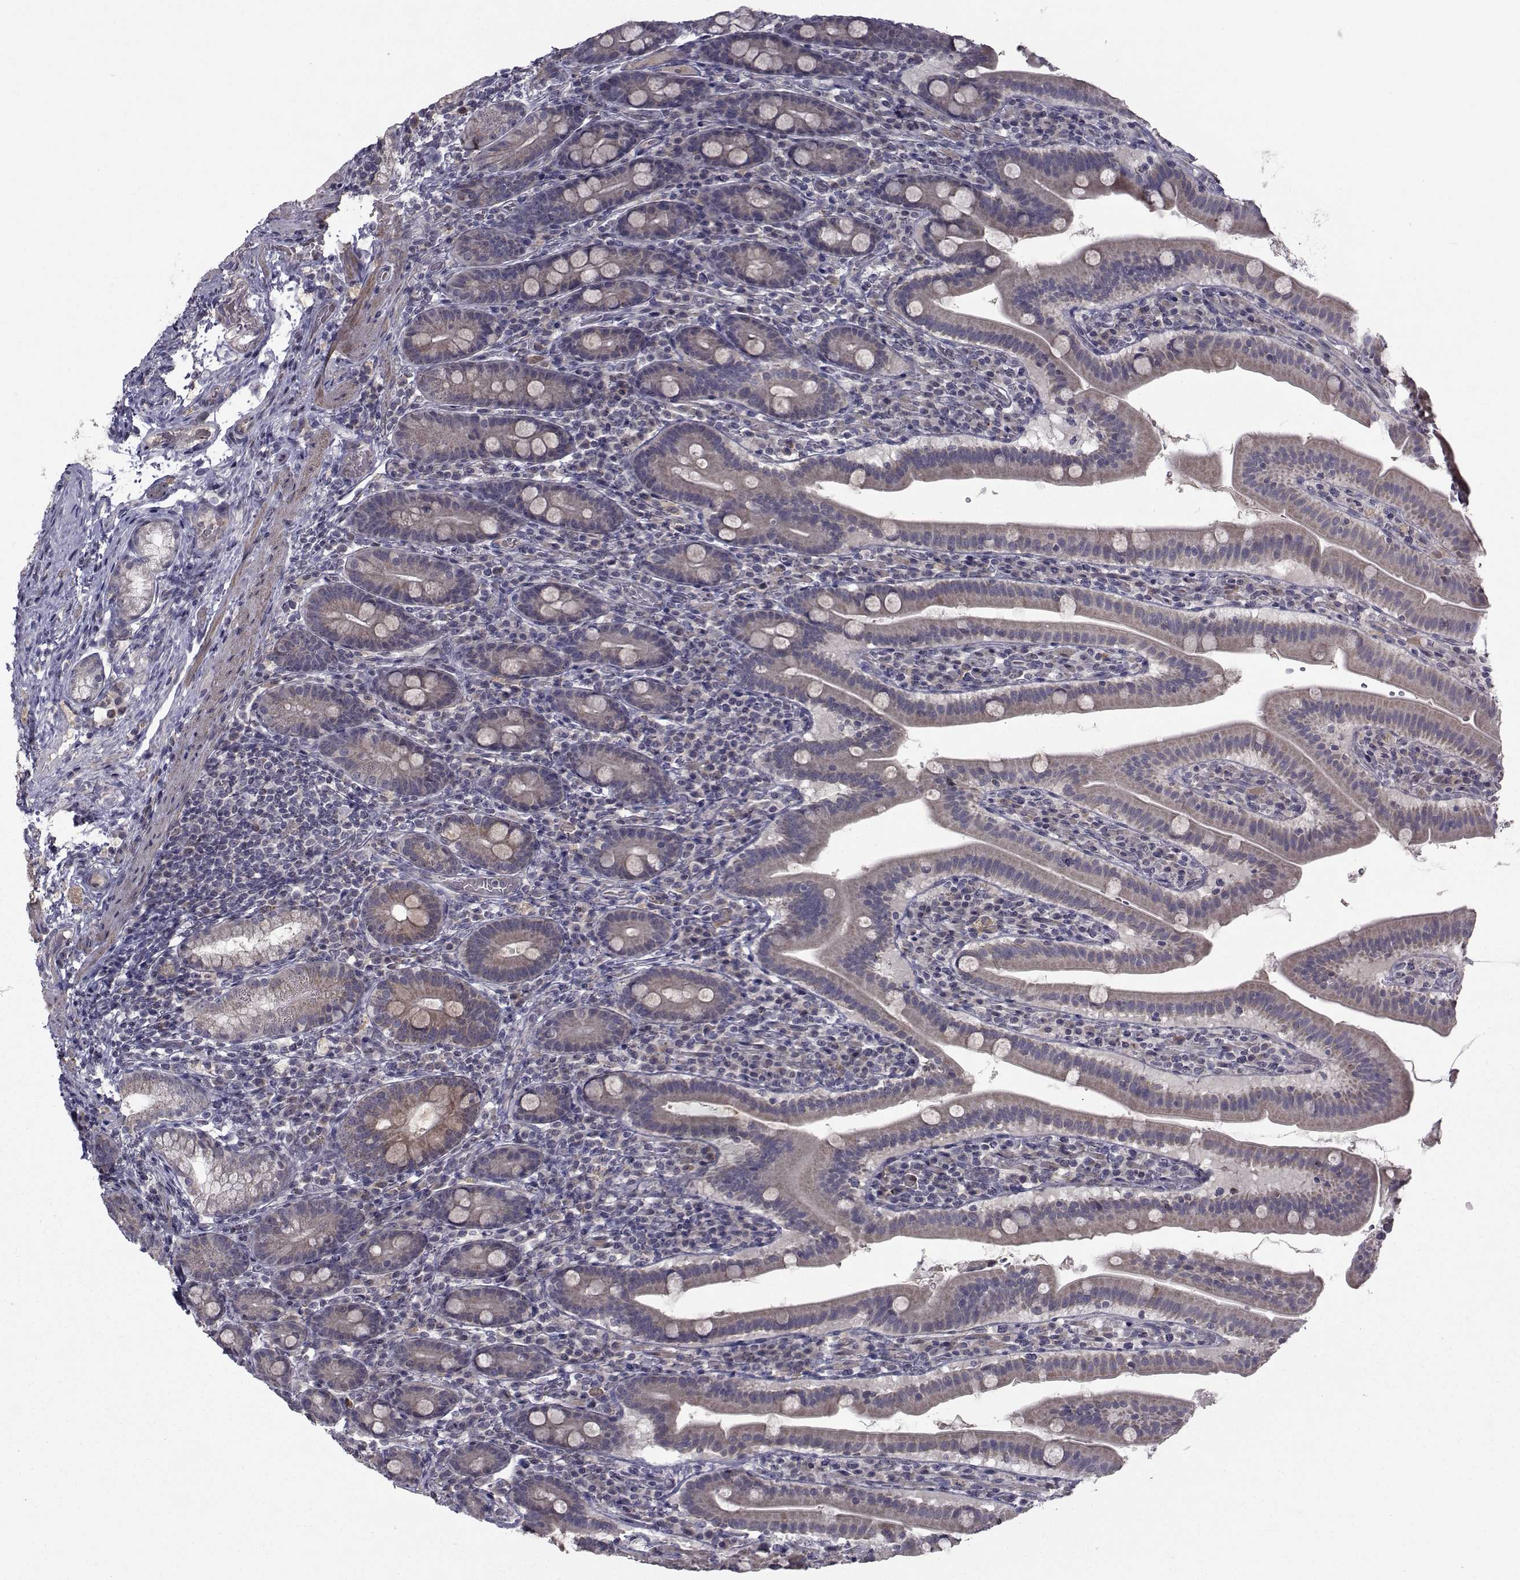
{"staining": {"intensity": "weak", "quantity": "25%-75%", "location": "cytoplasmic/membranous"}, "tissue": "small intestine", "cell_type": "Glandular cells", "image_type": "normal", "snomed": [{"axis": "morphology", "description": "Normal tissue, NOS"}, {"axis": "topography", "description": "Small intestine"}], "caption": "This histopathology image displays benign small intestine stained with immunohistochemistry (IHC) to label a protein in brown. The cytoplasmic/membranous of glandular cells show weak positivity for the protein. Nuclei are counter-stained blue.", "gene": "FDXR", "patient": {"sex": "male", "age": 26}}